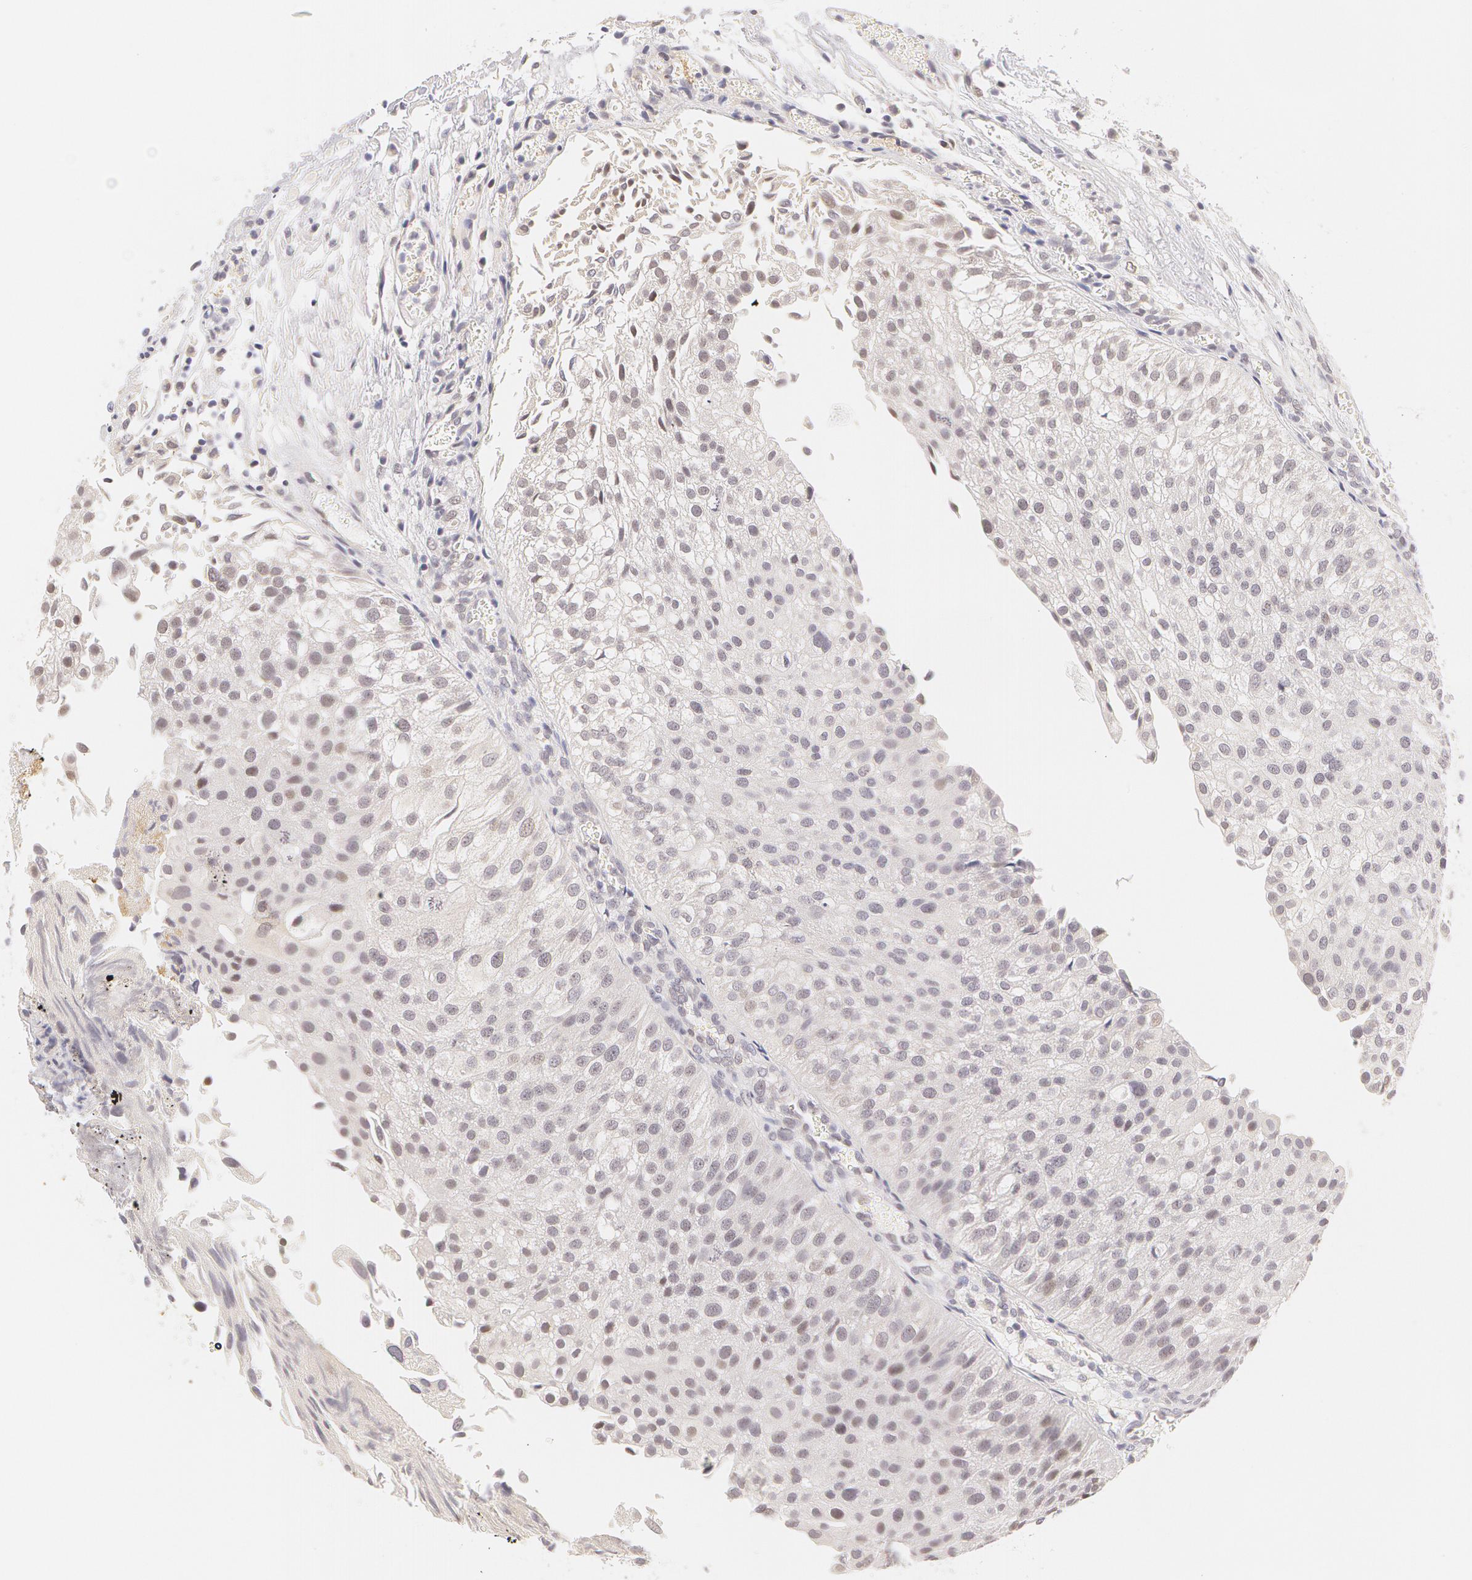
{"staining": {"intensity": "negative", "quantity": "none", "location": "none"}, "tissue": "urothelial cancer", "cell_type": "Tumor cells", "image_type": "cancer", "snomed": [{"axis": "morphology", "description": "Urothelial carcinoma, Low grade"}, {"axis": "topography", "description": "Urinary bladder"}], "caption": "High power microscopy image of an immunohistochemistry photomicrograph of low-grade urothelial carcinoma, revealing no significant staining in tumor cells. (Brightfield microscopy of DAB immunohistochemistry (IHC) at high magnification).", "gene": "ZNF597", "patient": {"sex": "female", "age": 89}}